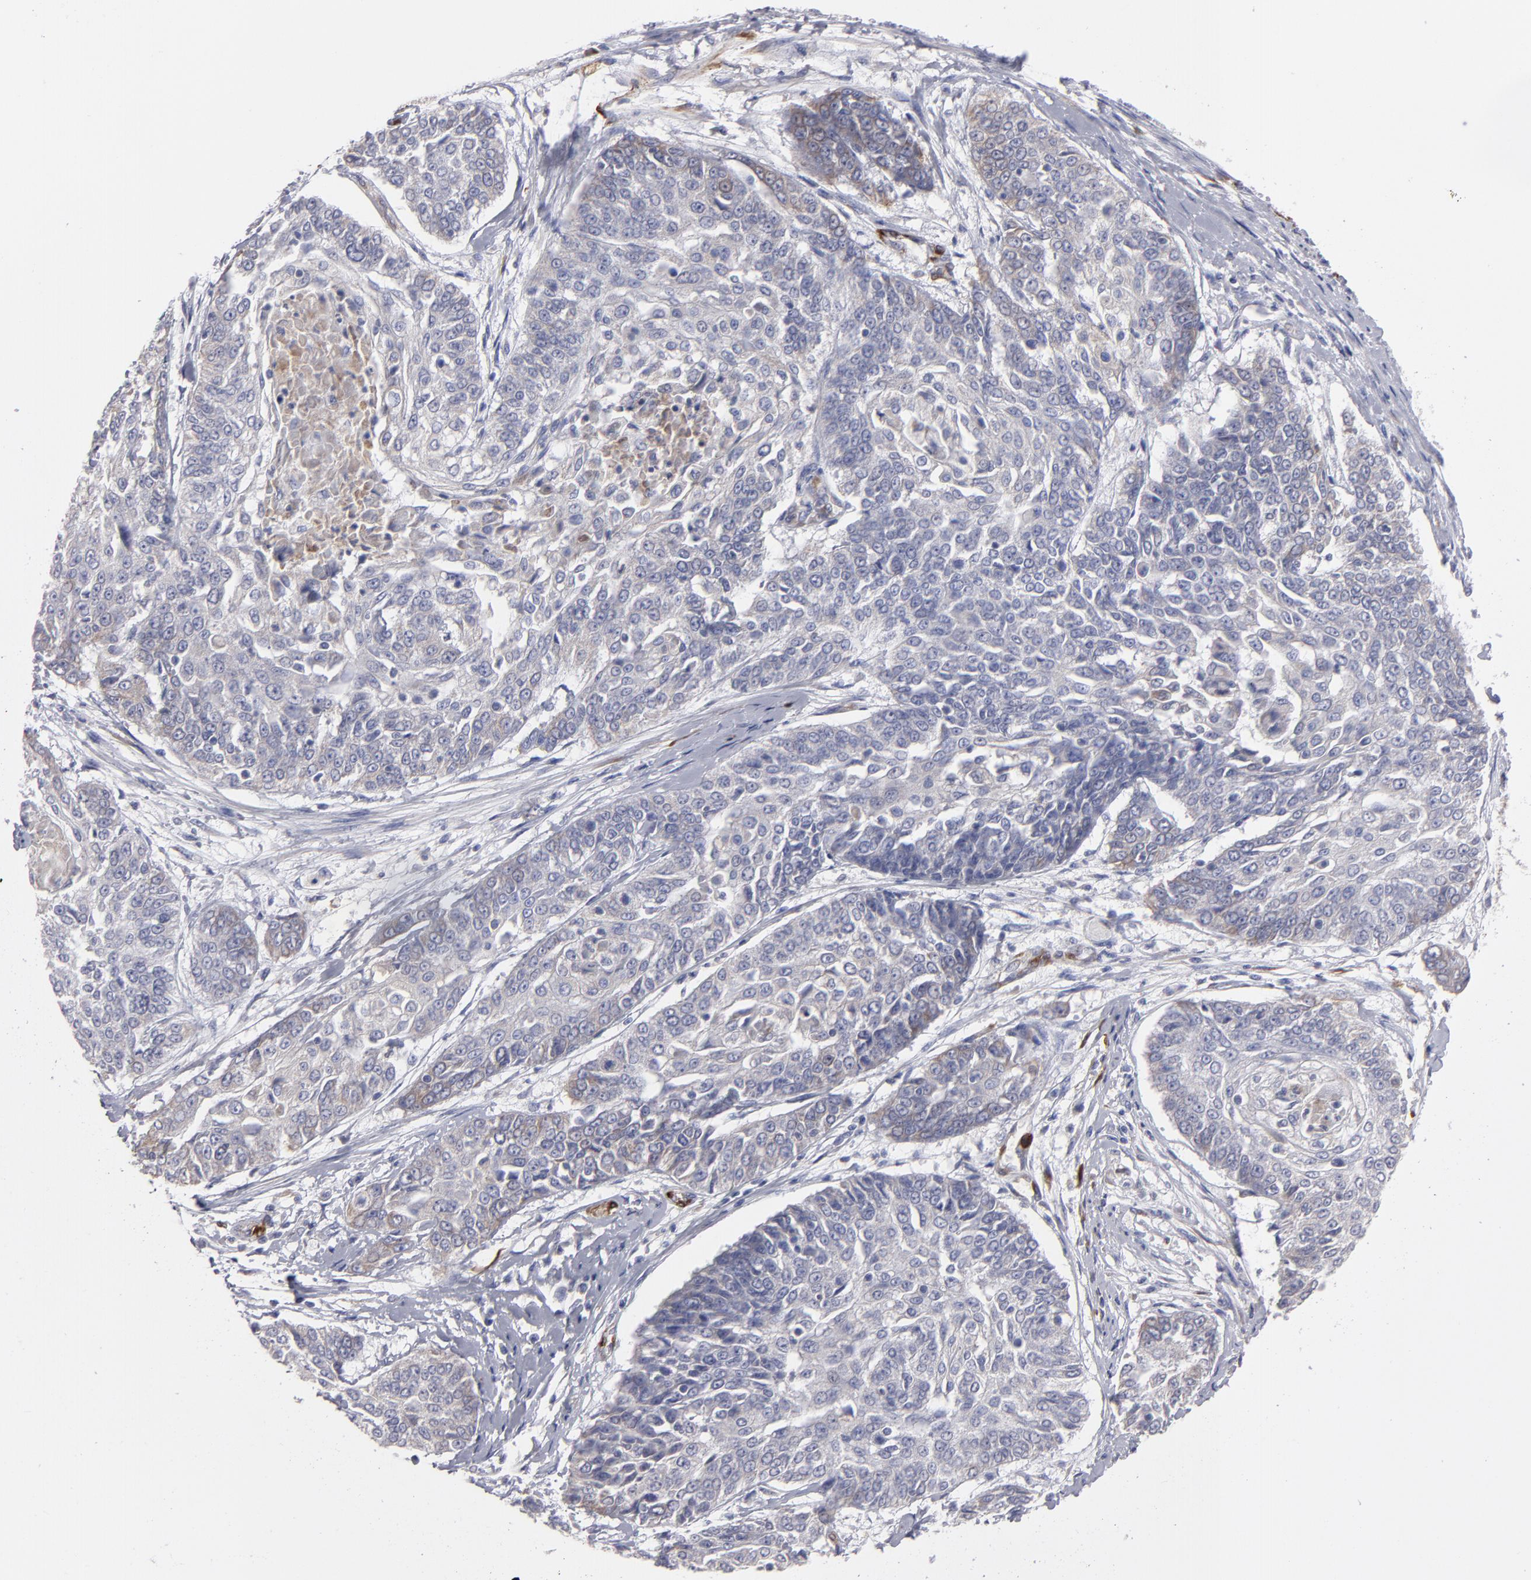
{"staining": {"intensity": "weak", "quantity": ">75%", "location": "cytoplasmic/membranous"}, "tissue": "cervical cancer", "cell_type": "Tumor cells", "image_type": "cancer", "snomed": [{"axis": "morphology", "description": "Squamous cell carcinoma, NOS"}, {"axis": "topography", "description": "Cervix"}], "caption": "Immunohistochemical staining of cervical cancer (squamous cell carcinoma) exhibits weak cytoplasmic/membranous protein staining in approximately >75% of tumor cells.", "gene": "SLMAP", "patient": {"sex": "female", "age": 64}}